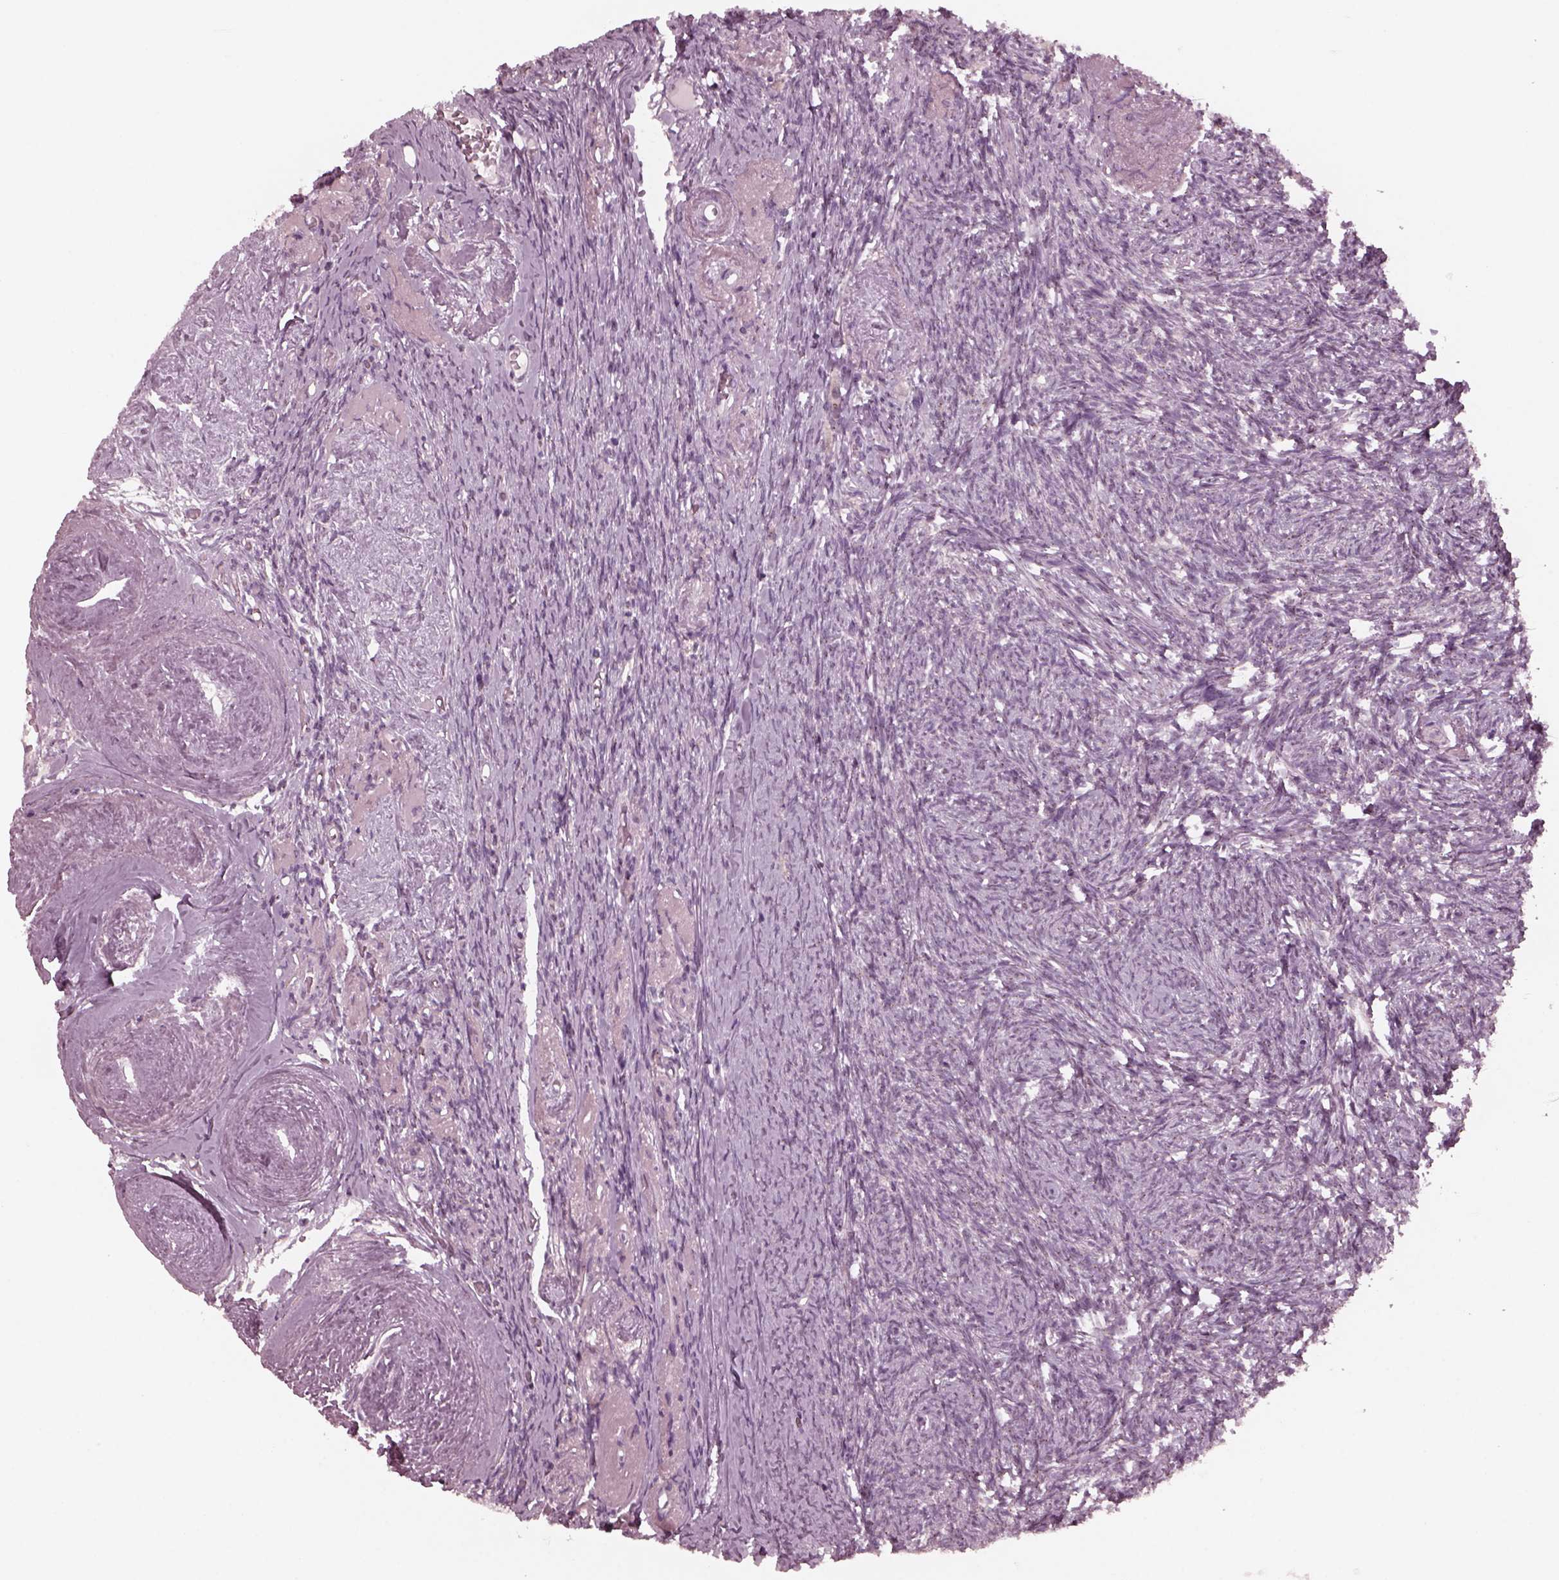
{"staining": {"intensity": "negative", "quantity": "none", "location": "none"}, "tissue": "ovary", "cell_type": "Ovarian stroma cells", "image_type": "normal", "snomed": [{"axis": "morphology", "description": "Normal tissue, NOS"}, {"axis": "topography", "description": "Ovary"}], "caption": "Photomicrograph shows no protein staining in ovarian stroma cells of normal ovary. The staining was performed using DAB (3,3'-diaminobenzidine) to visualize the protein expression in brown, while the nuclei were stained in blue with hematoxylin (Magnification: 20x).", "gene": "SAXO1", "patient": {"sex": "female", "age": 72}}